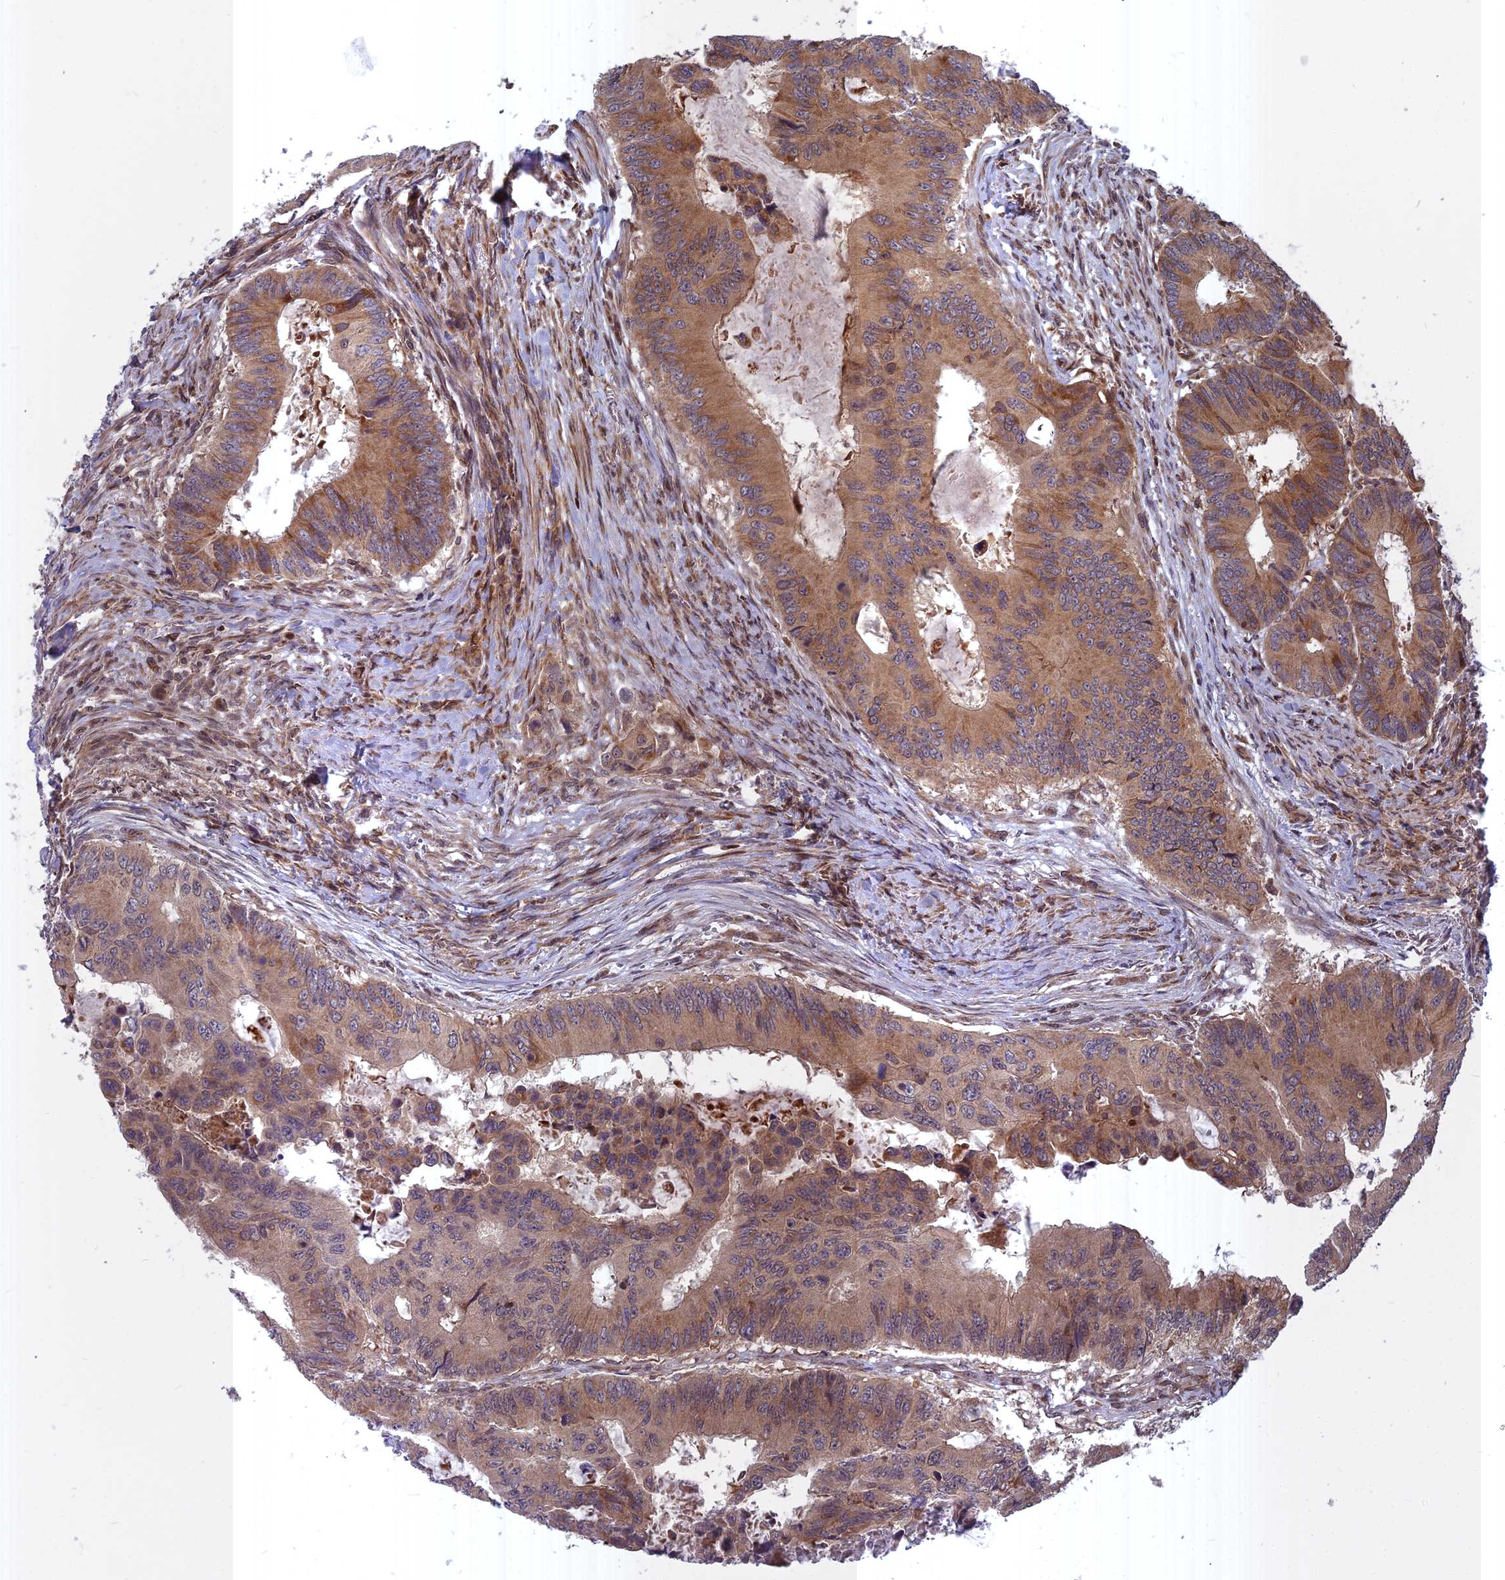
{"staining": {"intensity": "moderate", "quantity": ">75%", "location": "cytoplasmic/membranous"}, "tissue": "colorectal cancer", "cell_type": "Tumor cells", "image_type": "cancer", "snomed": [{"axis": "morphology", "description": "Adenocarcinoma, NOS"}, {"axis": "topography", "description": "Colon"}], "caption": "This is an image of immunohistochemistry staining of adenocarcinoma (colorectal), which shows moderate staining in the cytoplasmic/membranous of tumor cells.", "gene": "COMMD2", "patient": {"sex": "male", "age": 85}}